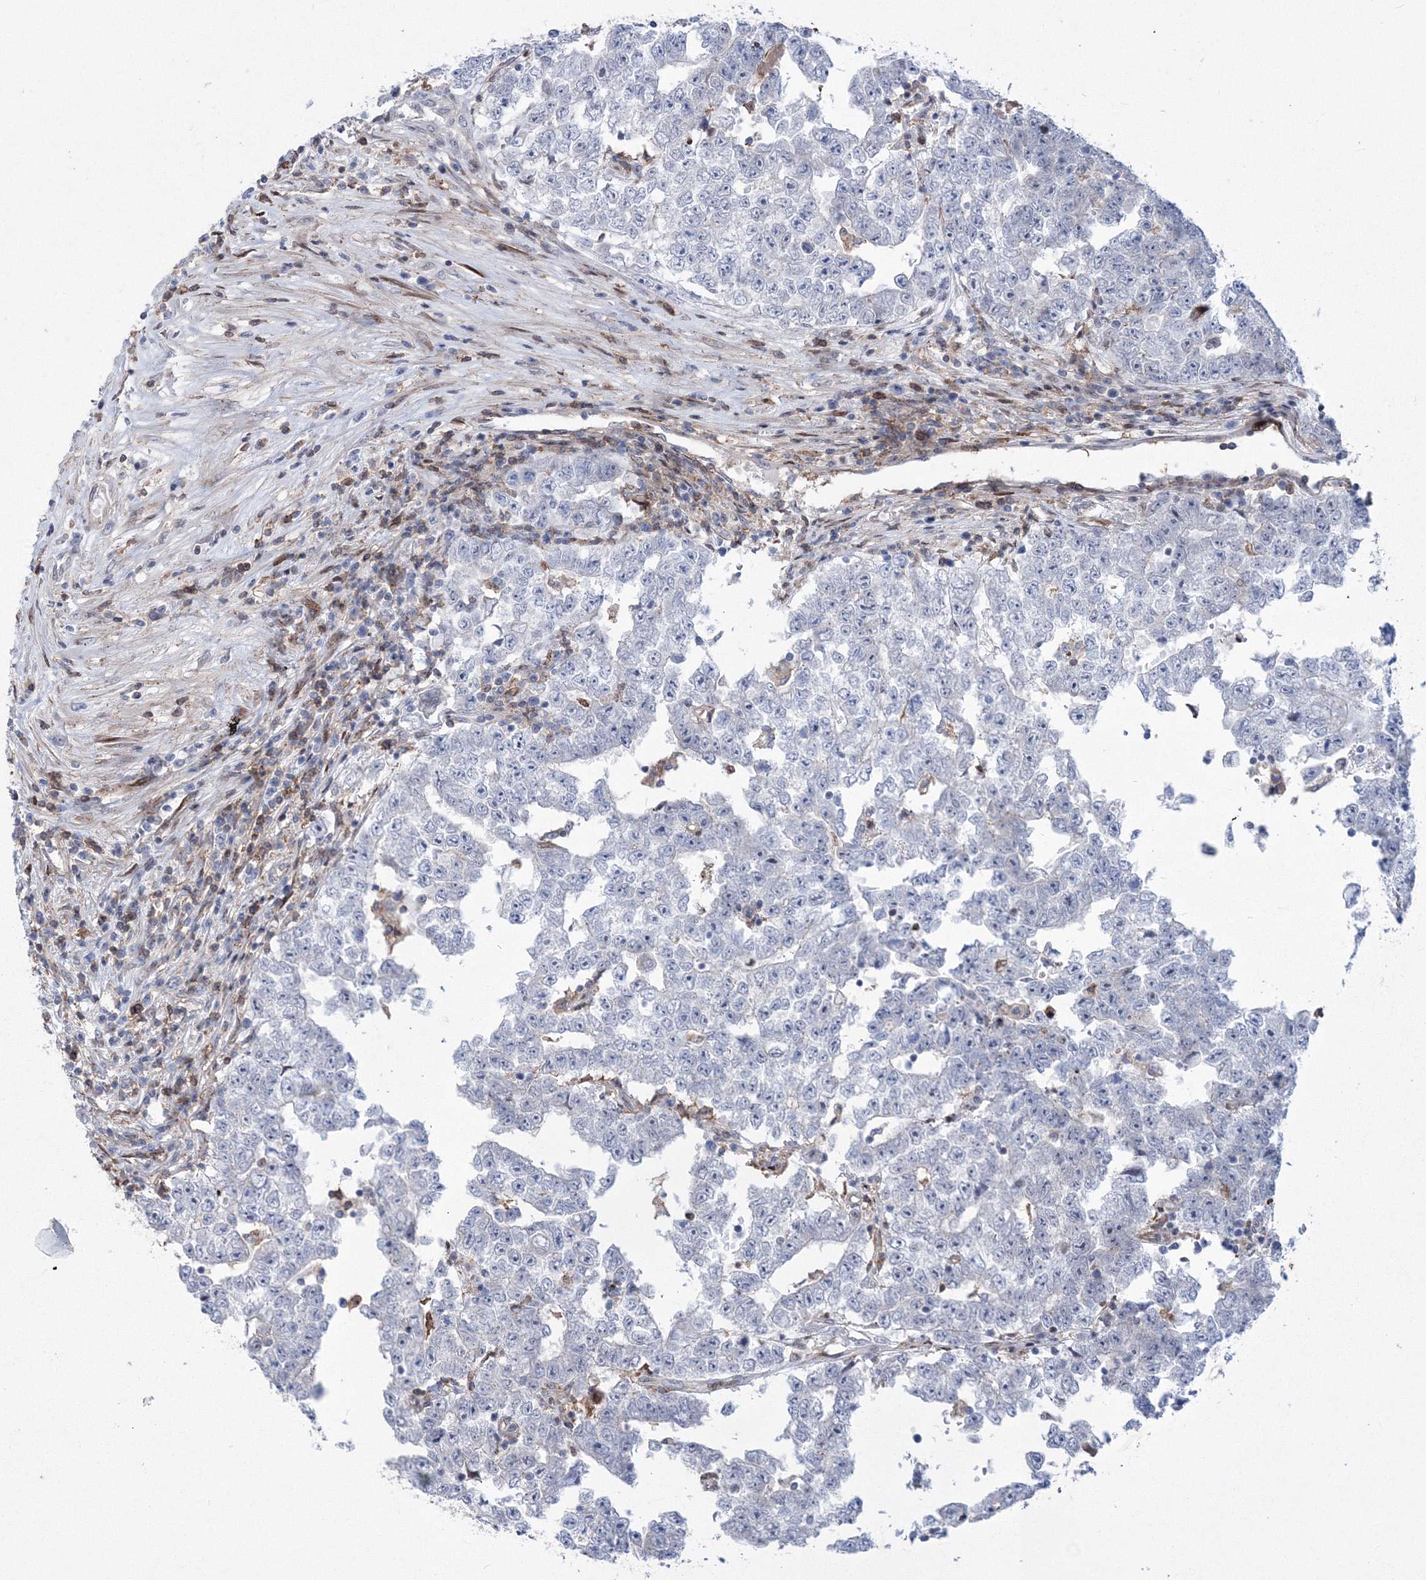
{"staining": {"intensity": "negative", "quantity": "none", "location": "none"}, "tissue": "testis cancer", "cell_type": "Tumor cells", "image_type": "cancer", "snomed": [{"axis": "morphology", "description": "Carcinoma, Embryonal, NOS"}, {"axis": "topography", "description": "Testis"}], "caption": "This micrograph is of testis embryonal carcinoma stained with IHC to label a protein in brown with the nuclei are counter-stained blue. There is no staining in tumor cells. The staining is performed using DAB brown chromogen with nuclei counter-stained in using hematoxylin.", "gene": "RNPEPL1", "patient": {"sex": "male", "age": 25}}